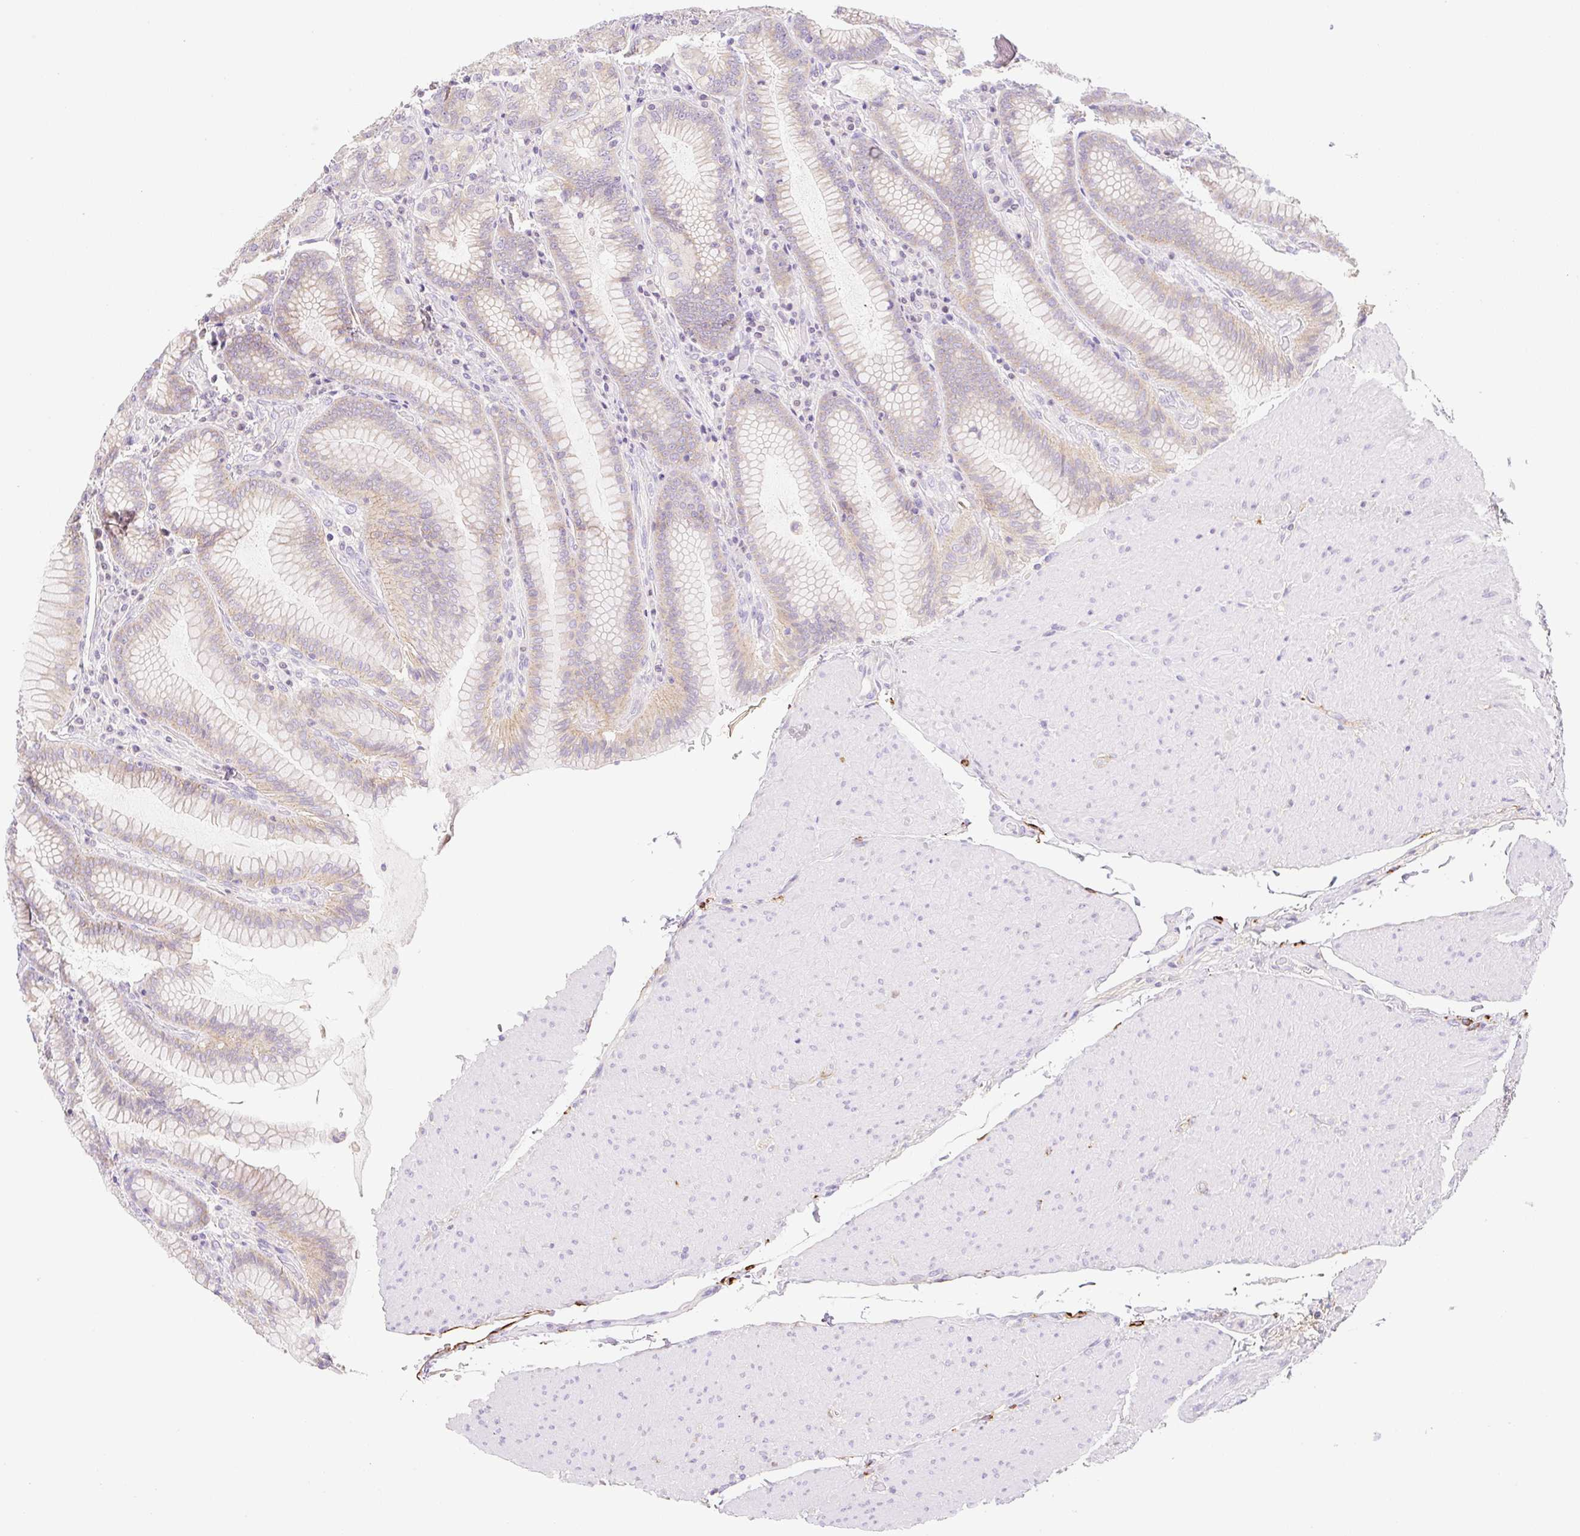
{"staining": {"intensity": "weak", "quantity": "25%-75%", "location": "cytoplasmic/membranous"}, "tissue": "stomach", "cell_type": "Glandular cells", "image_type": "normal", "snomed": [{"axis": "morphology", "description": "Normal tissue, NOS"}, {"axis": "topography", "description": "Stomach, upper"}, {"axis": "topography", "description": "Stomach, lower"}], "caption": "A photomicrograph of stomach stained for a protein demonstrates weak cytoplasmic/membranous brown staining in glandular cells. Ihc stains the protein of interest in brown and the nuclei are stained blue.", "gene": "LYVE1", "patient": {"sex": "female", "age": 76}}